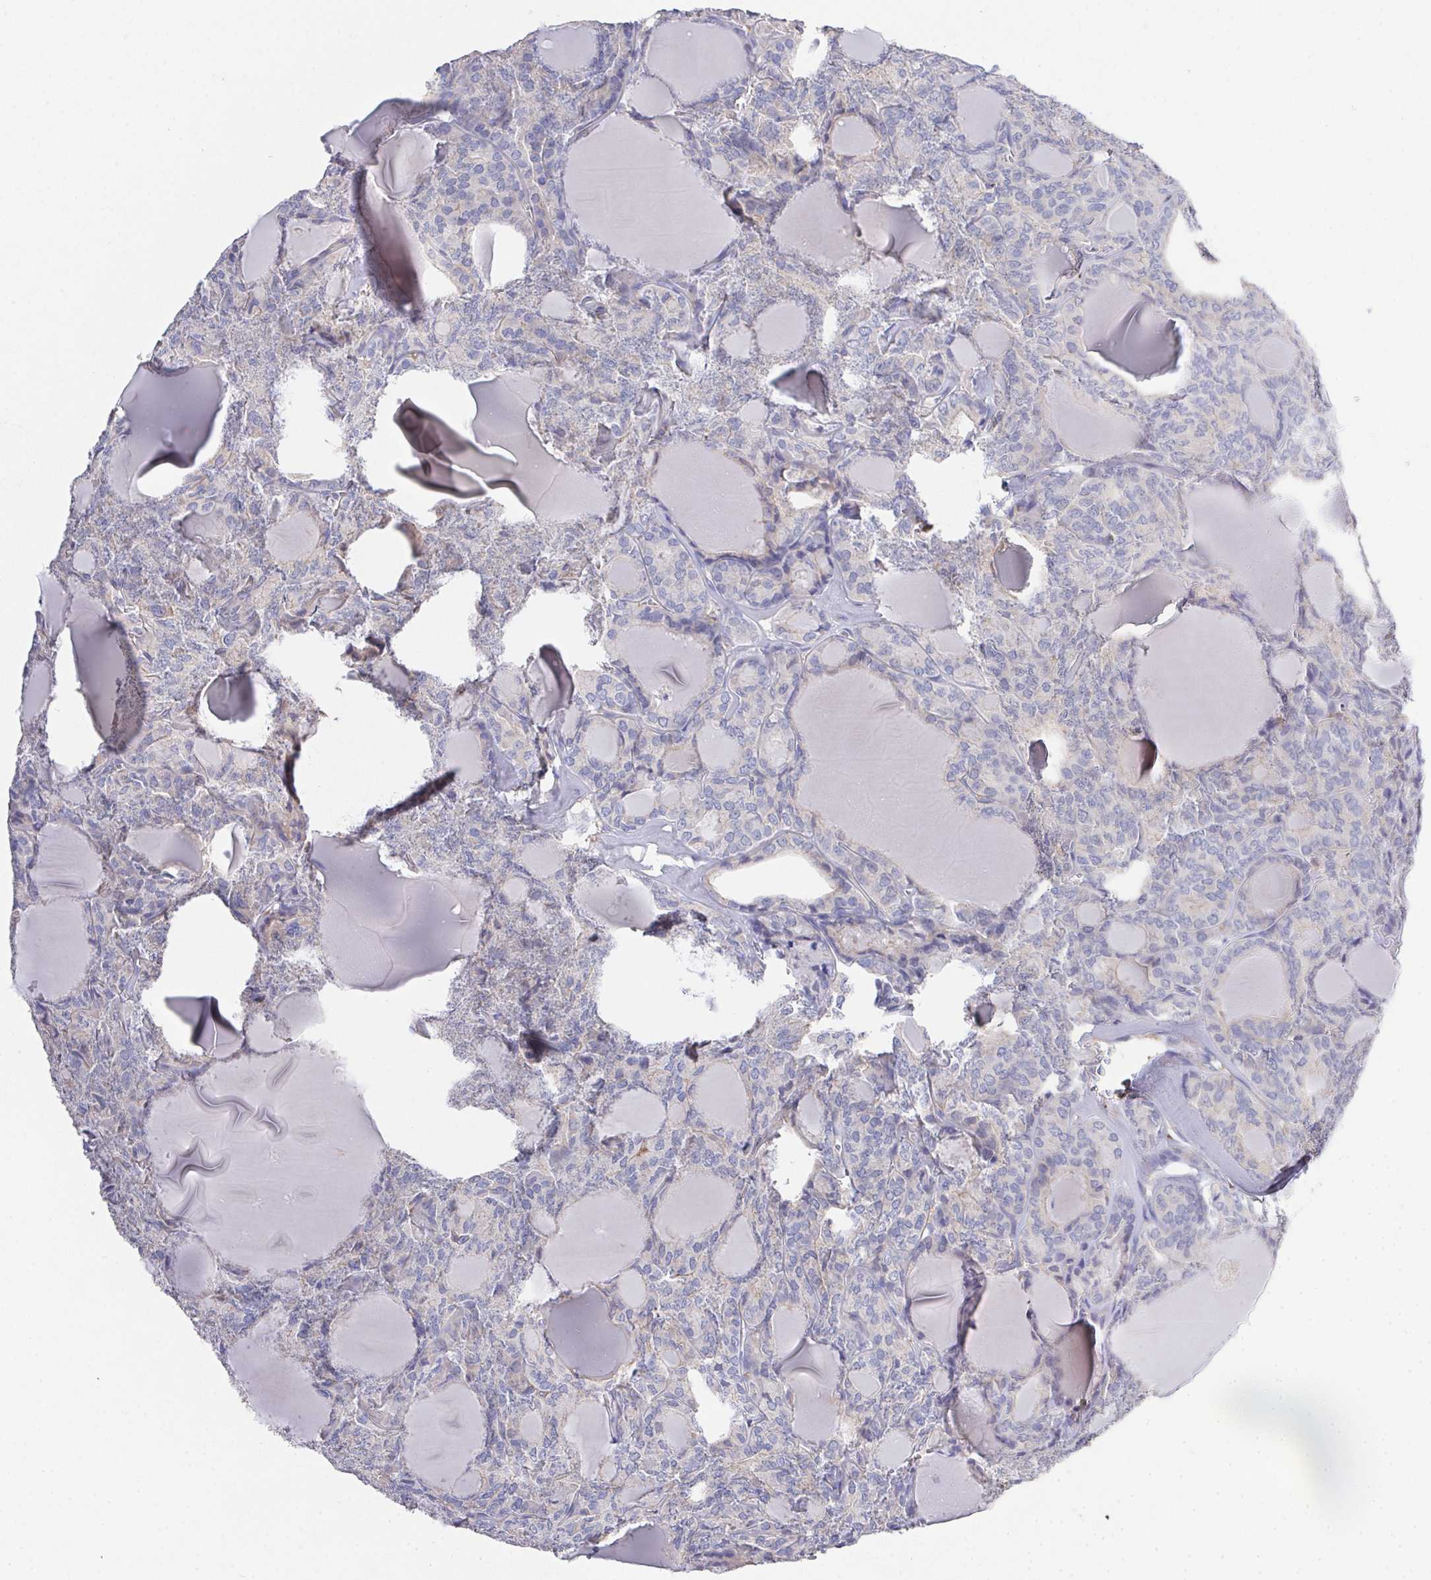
{"staining": {"intensity": "negative", "quantity": "none", "location": "none"}, "tissue": "thyroid cancer", "cell_type": "Tumor cells", "image_type": "cancer", "snomed": [{"axis": "morphology", "description": "Follicular adenoma carcinoma, NOS"}, {"axis": "topography", "description": "Thyroid gland"}], "caption": "DAB immunohistochemical staining of thyroid cancer (follicular adenoma carcinoma) exhibits no significant positivity in tumor cells.", "gene": "PRG3", "patient": {"sex": "male", "age": 74}}